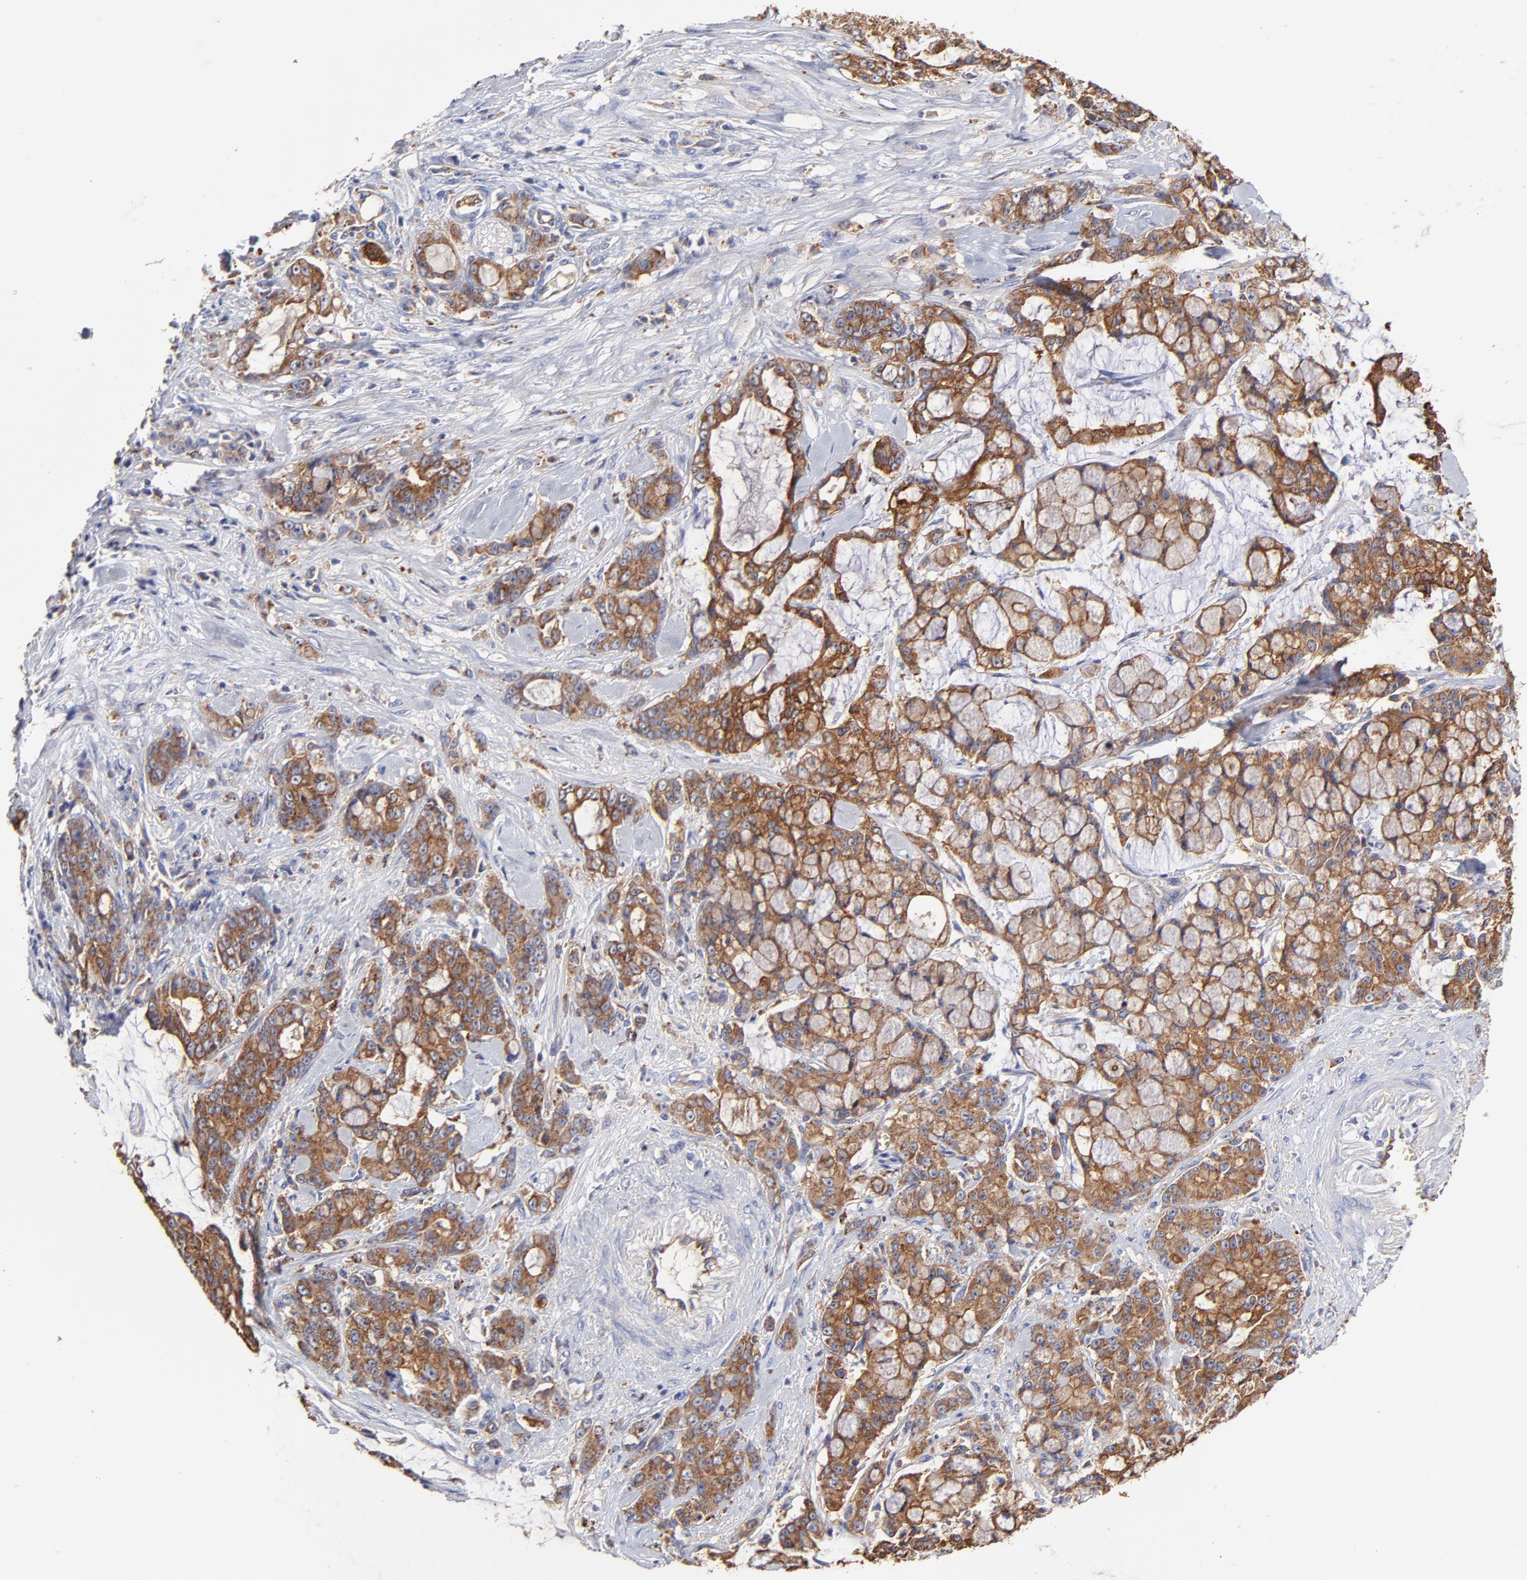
{"staining": {"intensity": "moderate", "quantity": ">75%", "location": "cytoplasmic/membranous"}, "tissue": "pancreatic cancer", "cell_type": "Tumor cells", "image_type": "cancer", "snomed": [{"axis": "morphology", "description": "Adenocarcinoma, NOS"}, {"axis": "topography", "description": "Pancreas"}], "caption": "About >75% of tumor cells in pancreatic cancer demonstrate moderate cytoplasmic/membranous protein staining as visualized by brown immunohistochemical staining.", "gene": "CD2AP", "patient": {"sex": "female", "age": 73}}